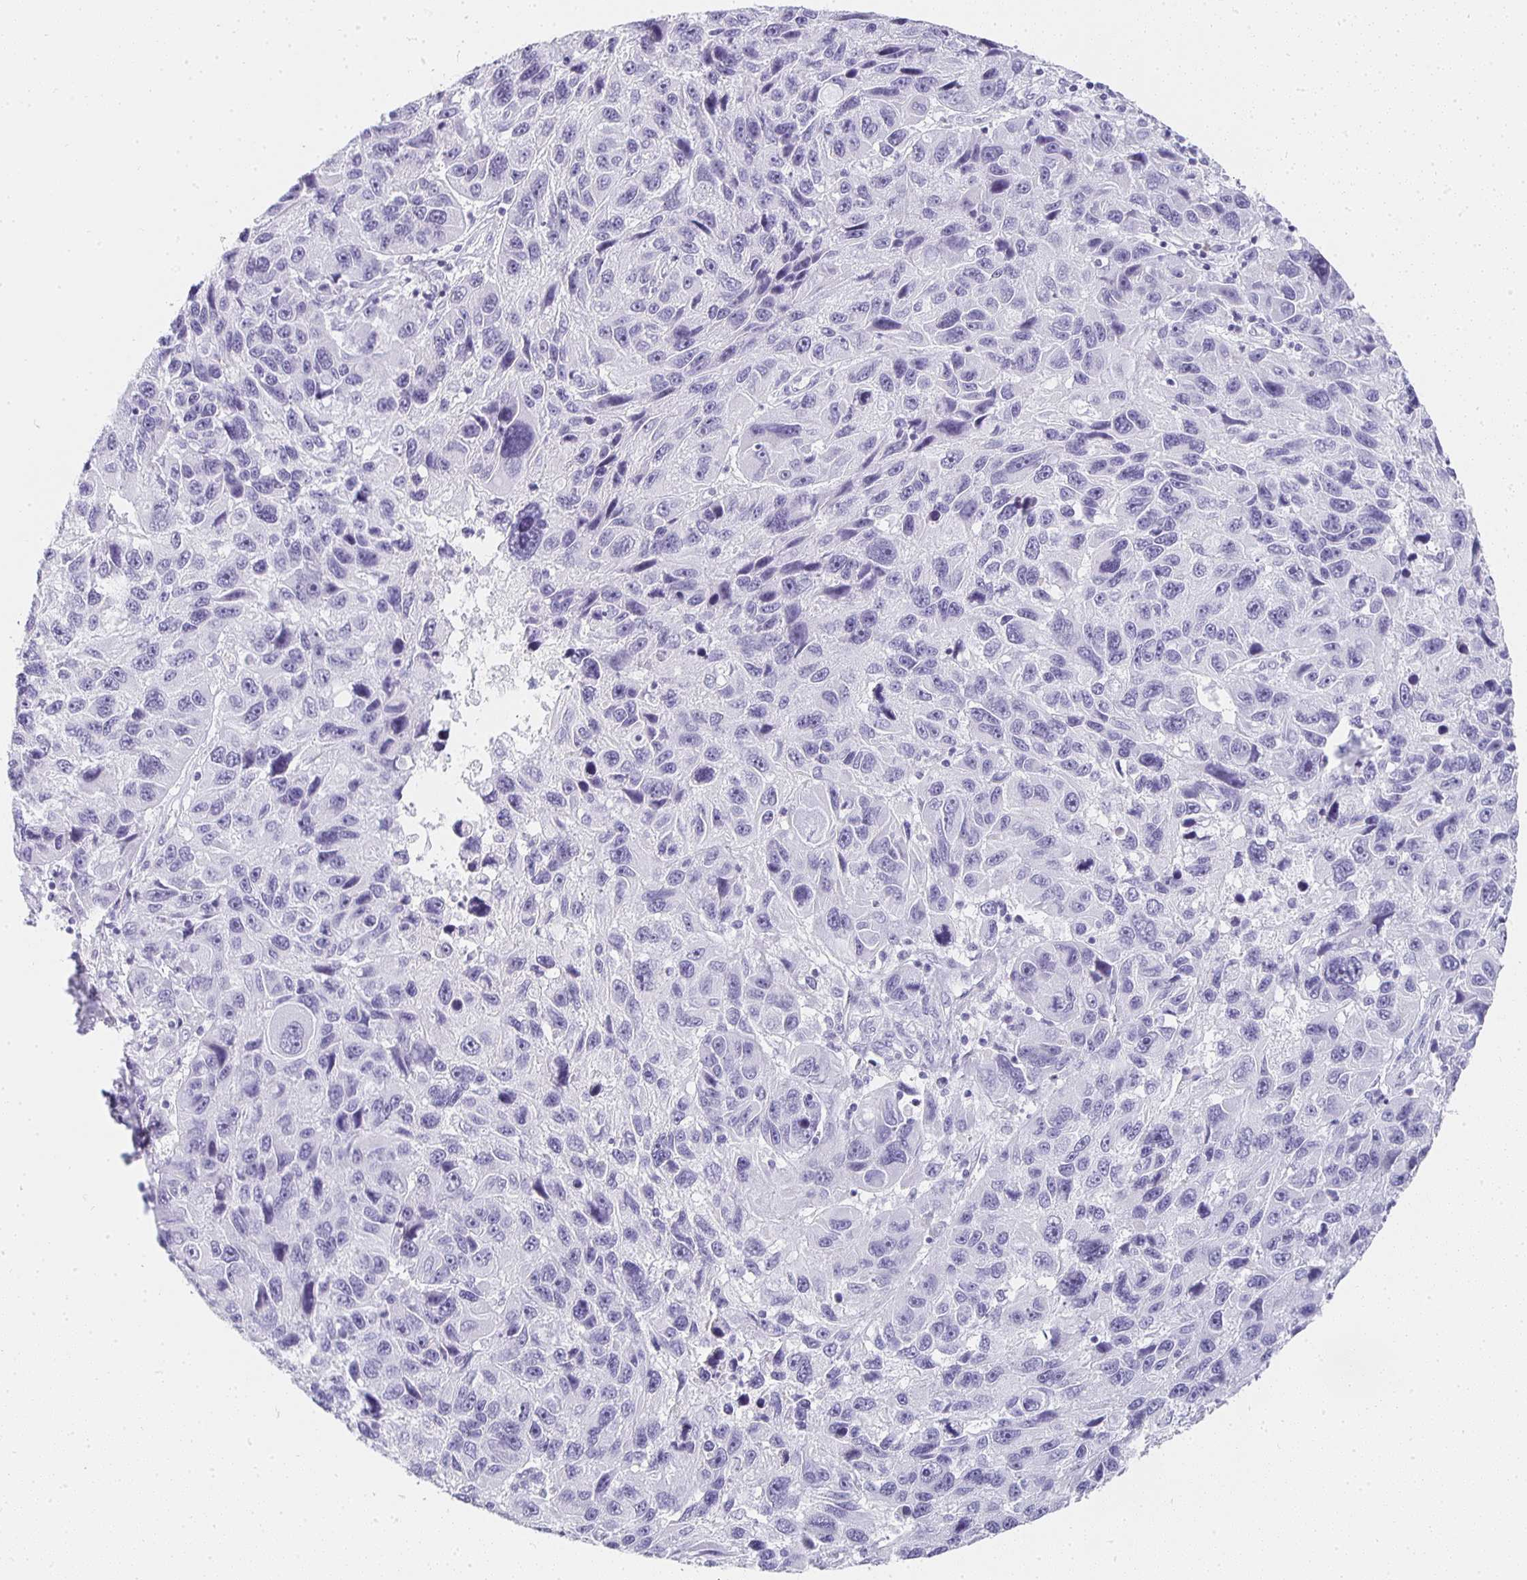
{"staining": {"intensity": "negative", "quantity": "none", "location": "none"}, "tissue": "melanoma", "cell_type": "Tumor cells", "image_type": "cancer", "snomed": [{"axis": "morphology", "description": "Malignant melanoma, NOS"}, {"axis": "topography", "description": "Skin"}], "caption": "DAB (3,3'-diaminobenzidine) immunohistochemical staining of human malignant melanoma shows no significant positivity in tumor cells.", "gene": "TPSD1", "patient": {"sex": "male", "age": 53}}